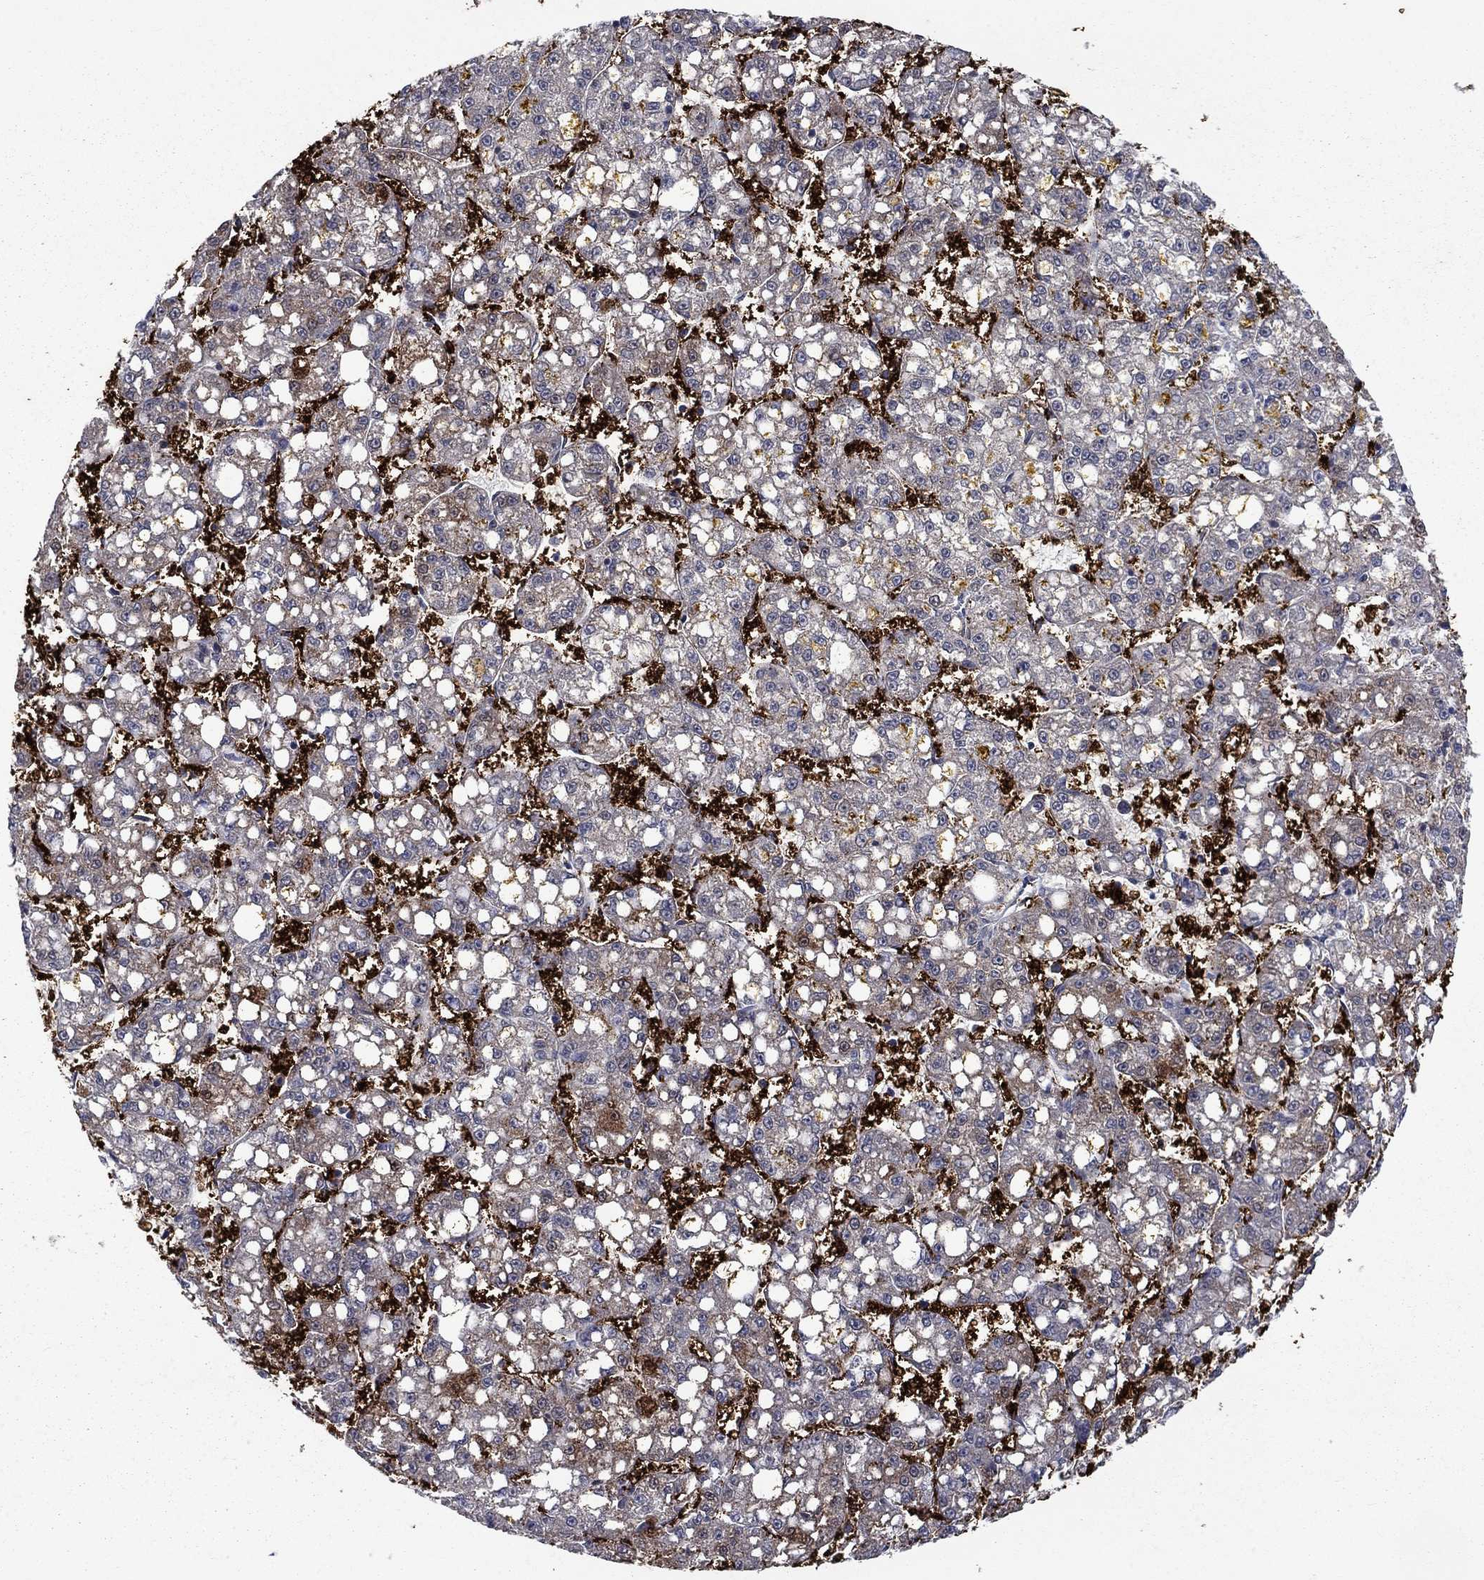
{"staining": {"intensity": "moderate", "quantity": "<25%", "location": "cytoplasmic/membranous,nuclear"}, "tissue": "liver cancer", "cell_type": "Tumor cells", "image_type": "cancer", "snomed": [{"axis": "morphology", "description": "Carcinoma, Hepatocellular, NOS"}, {"axis": "topography", "description": "Liver"}], "caption": "Brown immunohistochemical staining in human liver cancer (hepatocellular carcinoma) exhibits moderate cytoplasmic/membranous and nuclear expression in about <25% of tumor cells.", "gene": "CBR1", "patient": {"sex": "female", "age": 65}}